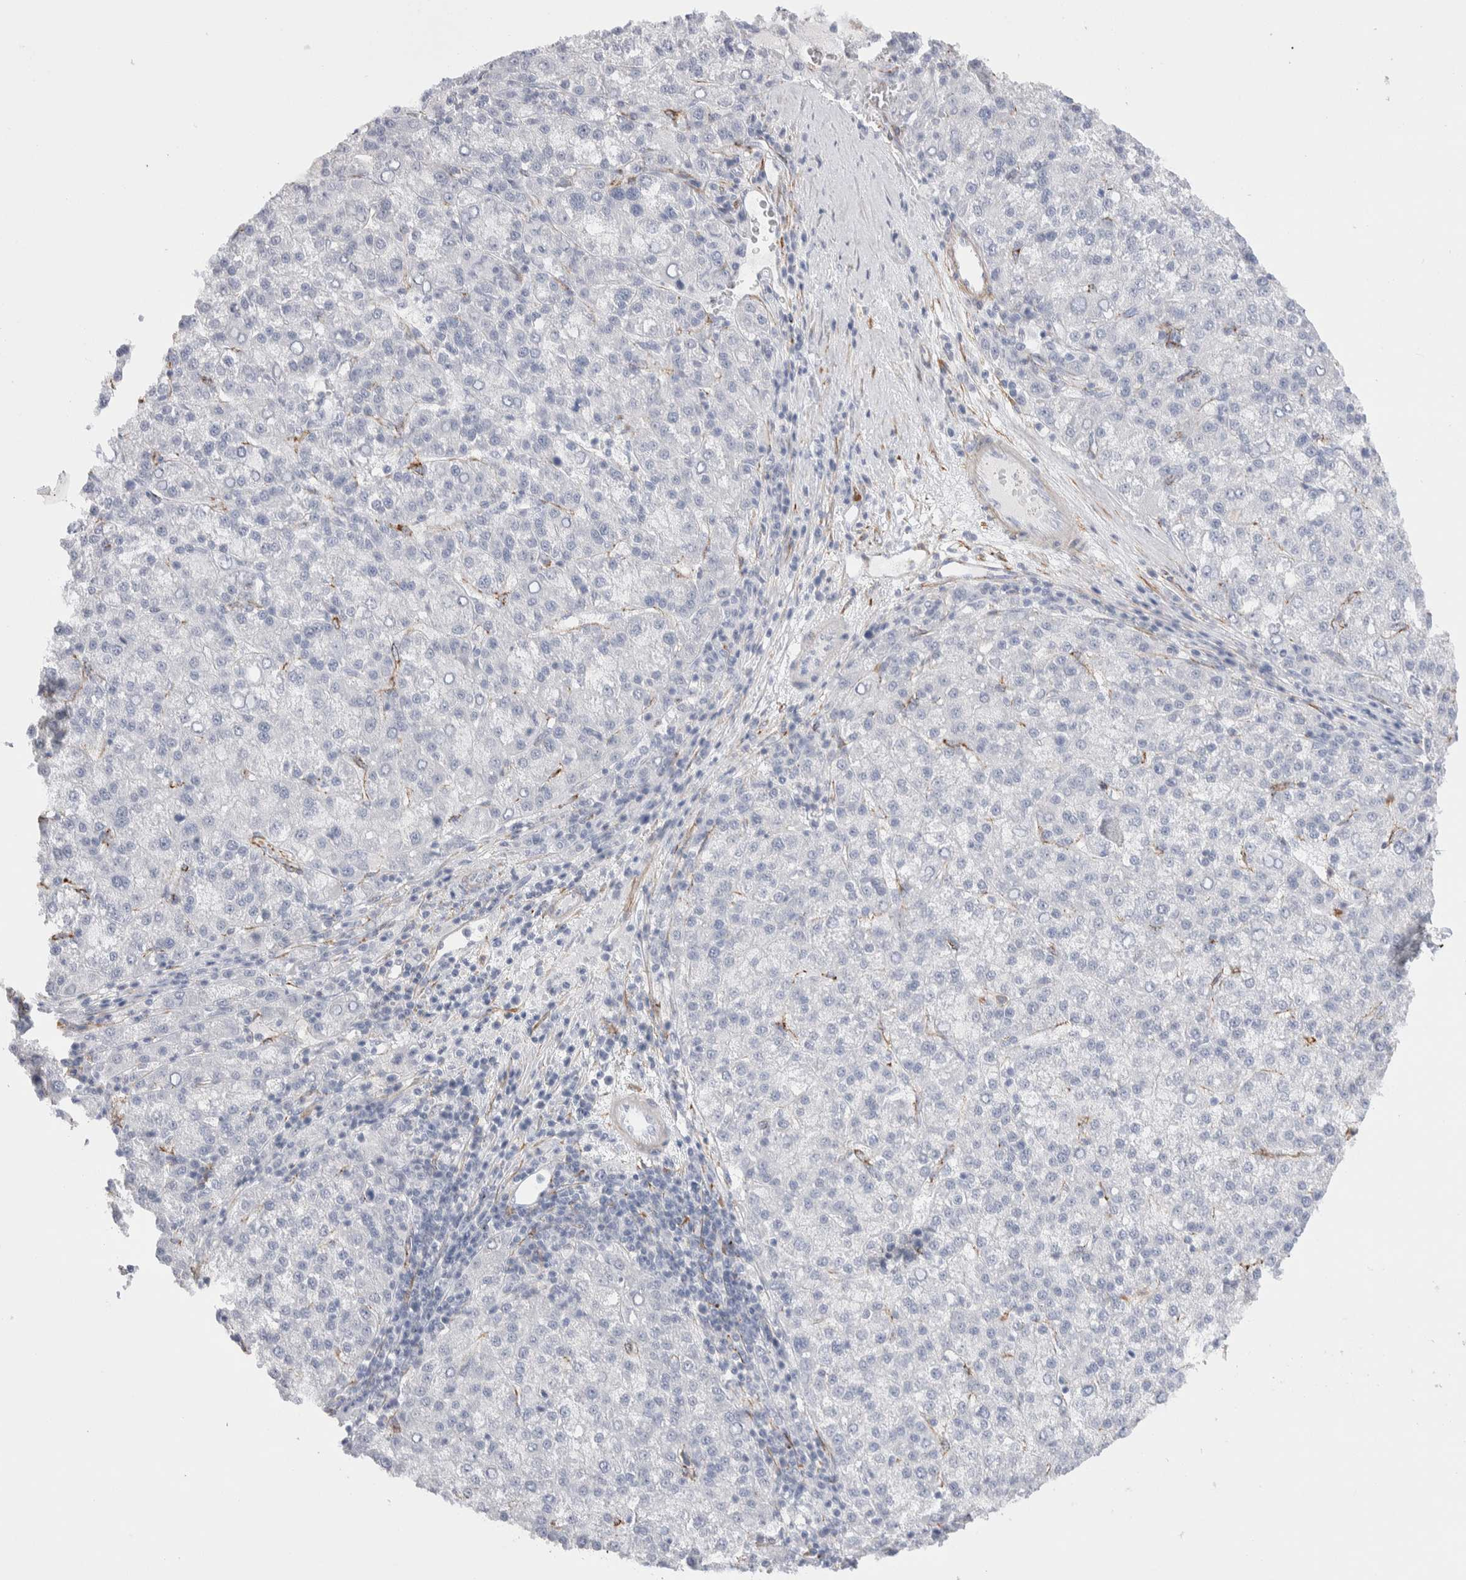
{"staining": {"intensity": "negative", "quantity": "none", "location": "none"}, "tissue": "liver cancer", "cell_type": "Tumor cells", "image_type": "cancer", "snomed": [{"axis": "morphology", "description": "Carcinoma, Hepatocellular, NOS"}, {"axis": "topography", "description": "Liver"}], "caption": "Liver cancer (hepatocellular carcinoma) stained for a protein using immunohistochemistry shows no expression tumor cells.", "gene": "SEPTIN4", "patient": {"sex": "female", "age": 58}}